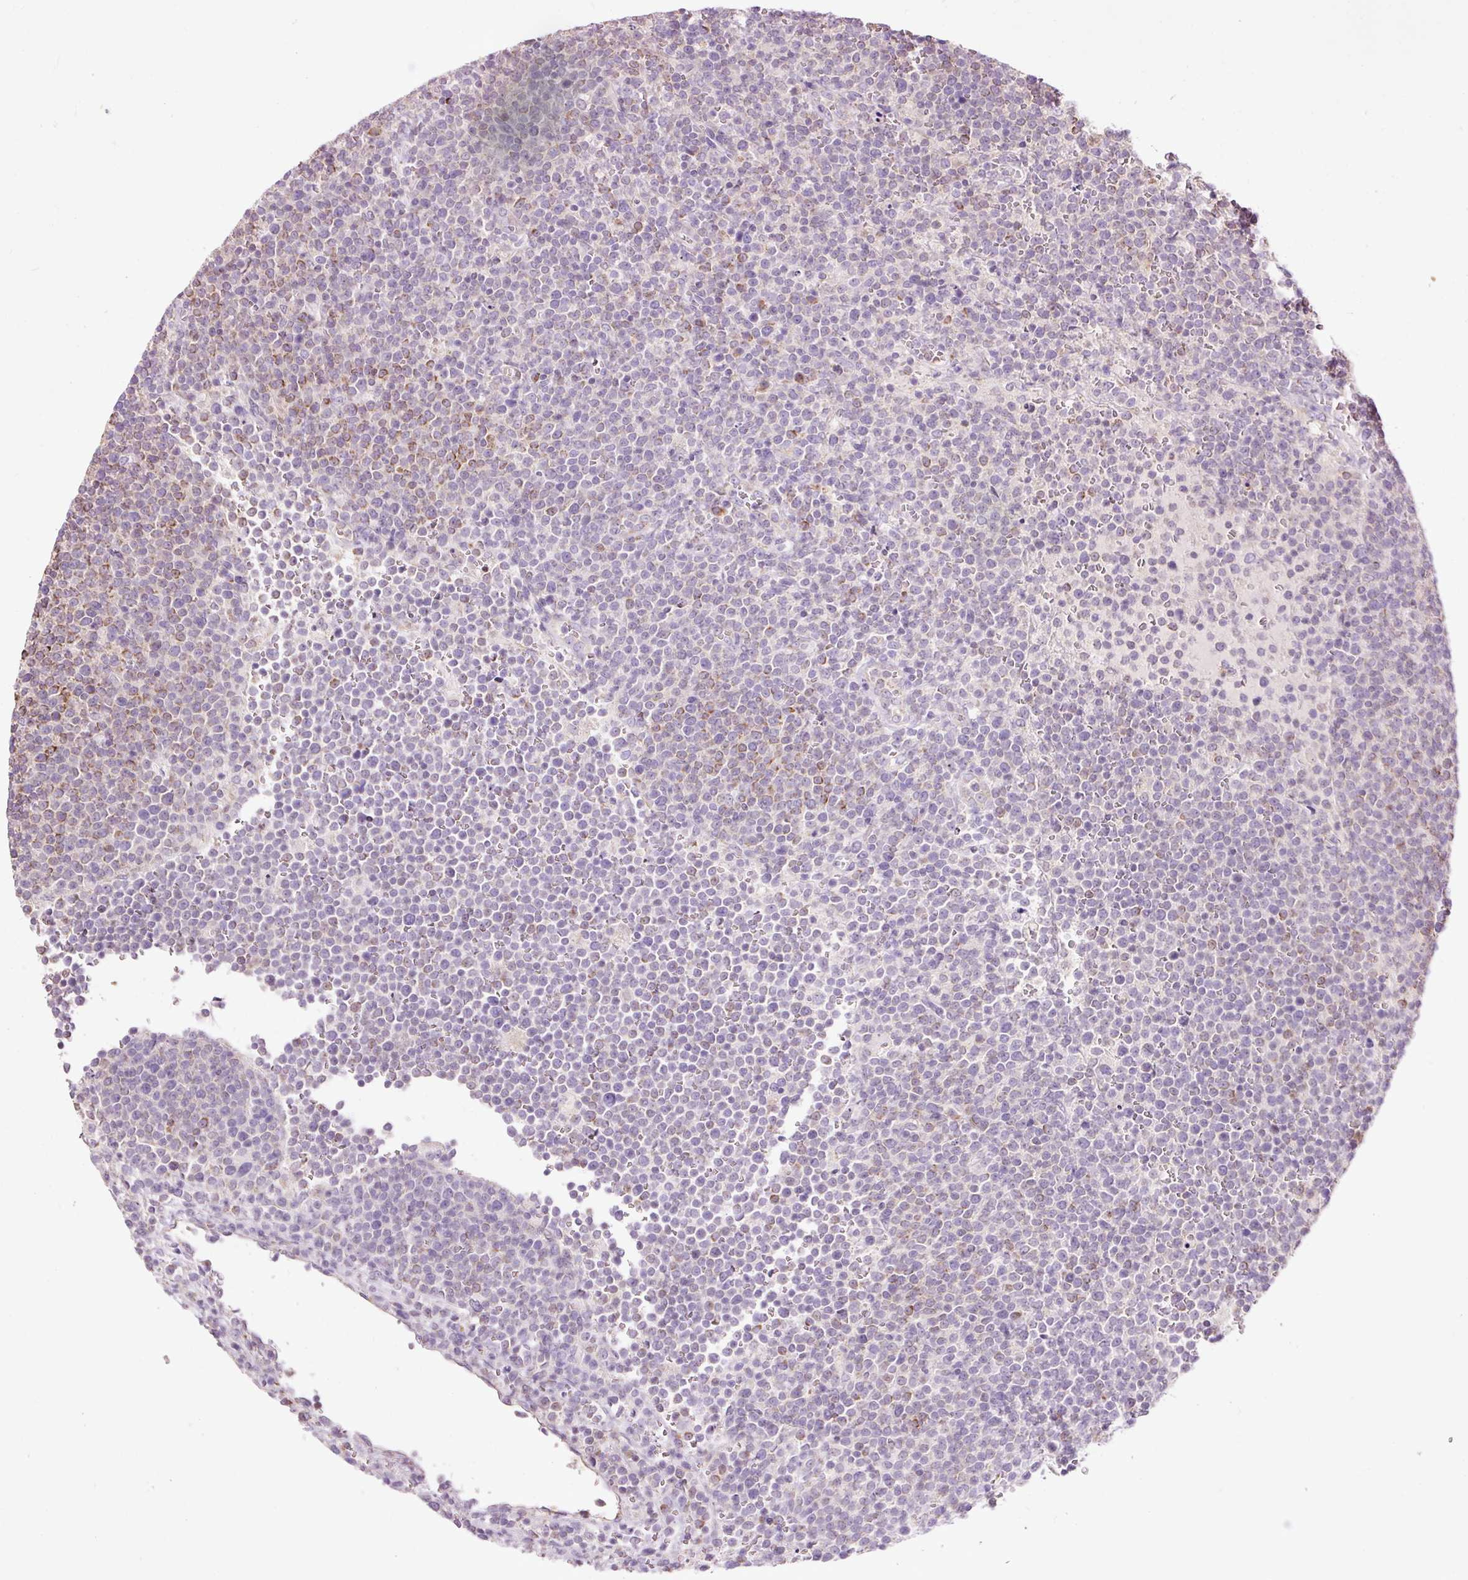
{"staining": {"intensity": "moderate", "quantity": "<25%", "location": "cytoplasmic/membranous"}, "tissue": "lymphoma", "cell_type": "Tumor cells", "image_type": "cancer", "snomed": [{"axis": "morphology", "description": "Malignant lymphoma, non-Hodgkin's type, High grade"}, {"axis": "topography", "description": "Lymph node"}], "caption": "Protein expression analysis of high-grade malignant lymphoma, non-Hodgkin's type demonstrates moderate cytoplasmic/membranous staining in about <25% of tumor cells.", "gene": "PRDX5", "patient": {"sex": "male", "age": 61}}